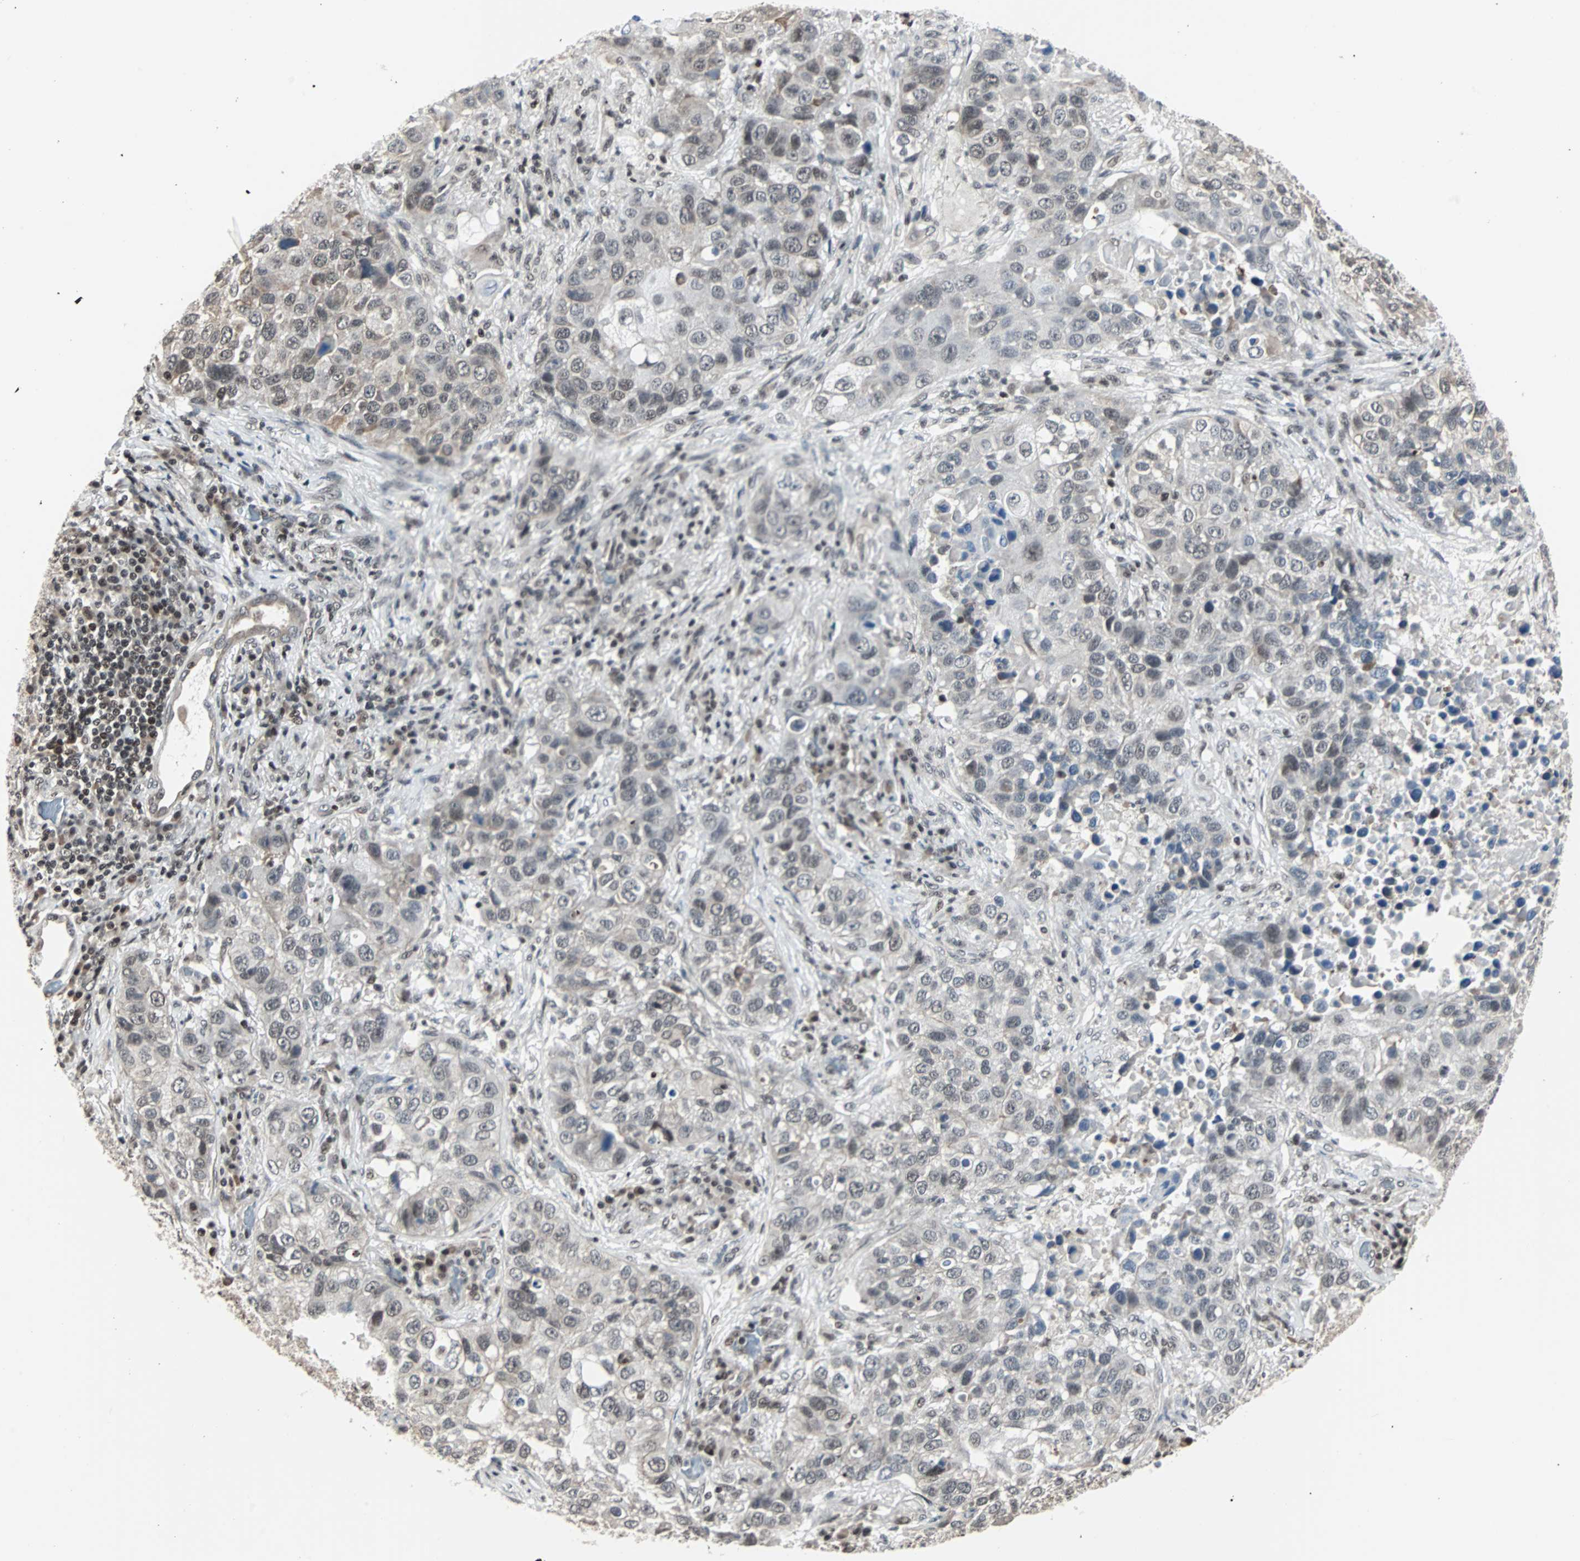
{"staining": {"intensity": "weak", "quantity": "25%-75%", "location": "nuclear"}, "tissue": "lung cancer", "cell_type": "Tumor cells", "image_type": "cancer", "snomed": [{"axis": "morphology", "description": "Squamous cell carcinoma, NOS"}, {"axis": "topography", "description": "Lung"}], "caption": "Squamous cell carcinoma (lung) tissue reveals weak nuclear expression in about 25%-75% of tumor cells", "gene": "TERF2IP", "patient": {"sex": "male", "age": 57}}